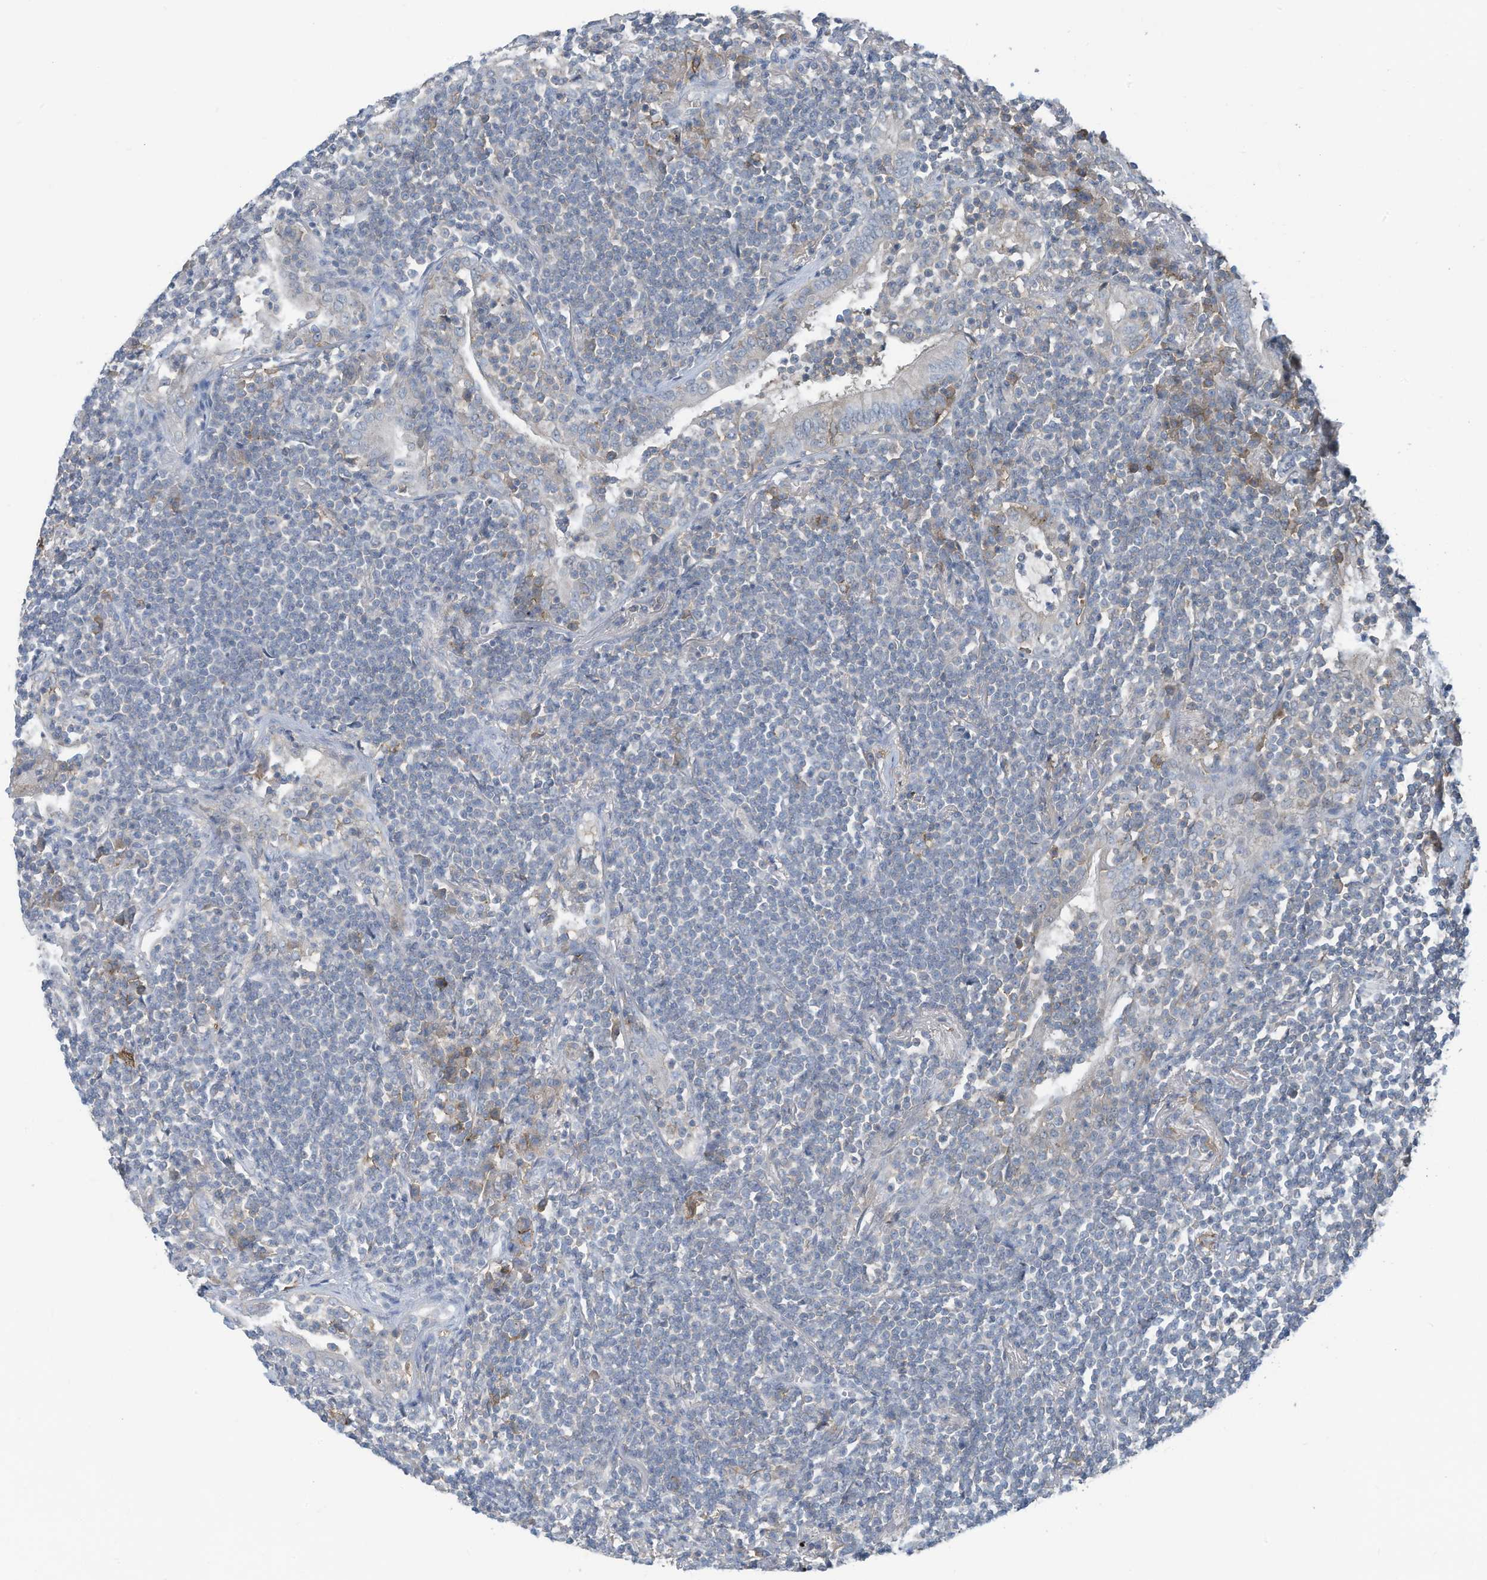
{"staining": {"intensity": "negative", "quantity": "none", "location": "none"}, "tissue": "lymphoma", "cell_type": "Tumor cells", "image_type": "cancer", "snomed": [{"axis": "morphology", "description": "Malignant lymphoma, non-Hodgkin's type, Low grade"}, {"axis": "topography", "description": "Lung"}], "caption": "This is a histopathology image of IHC staining of malignant lymphoma, non-Hodgkin's type (low-grade), which shows no positivity in tumor cells.", "gene": "SLC1A5", "patient": {"sex": "female", "age": 71}}